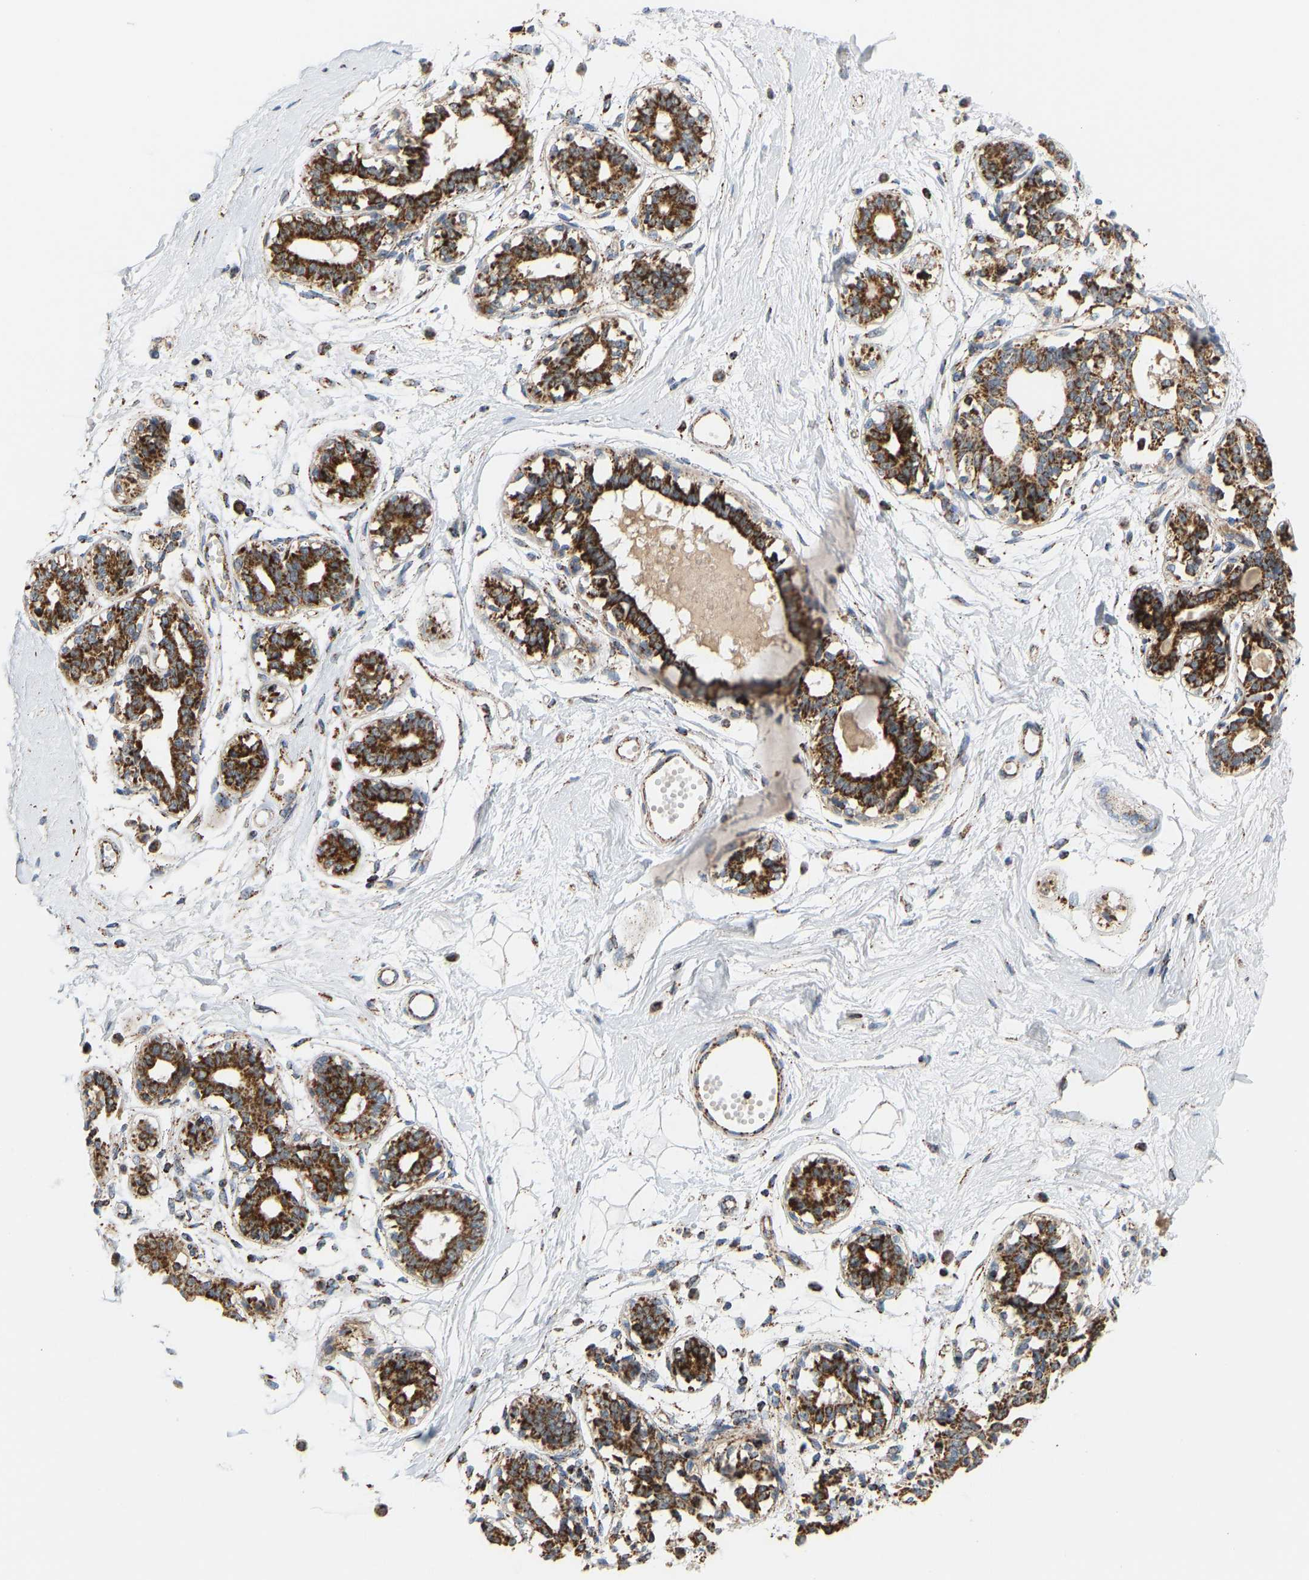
{"staining": {"intensity": "moderate", "quantity": ">75%", "location": "cytoplasmic/membranous"}, "tissue": "breast", "cell_type": "Adipocytes", "image_type": "normal", "snomed": [{"axis": "morphology", "description": "Normal tissue, NOS"}, {"axis": "topography", "description": "Breast"}], "caption": "A high-resolution micrograph shows IHC staining of unremarkable breast, which demonstrates moderate cytoplasmic/membranous positivity in approximately >75% of adipocytes.", "gene": "GPSM2", "patient": {"sex": "female", "age": 45}}